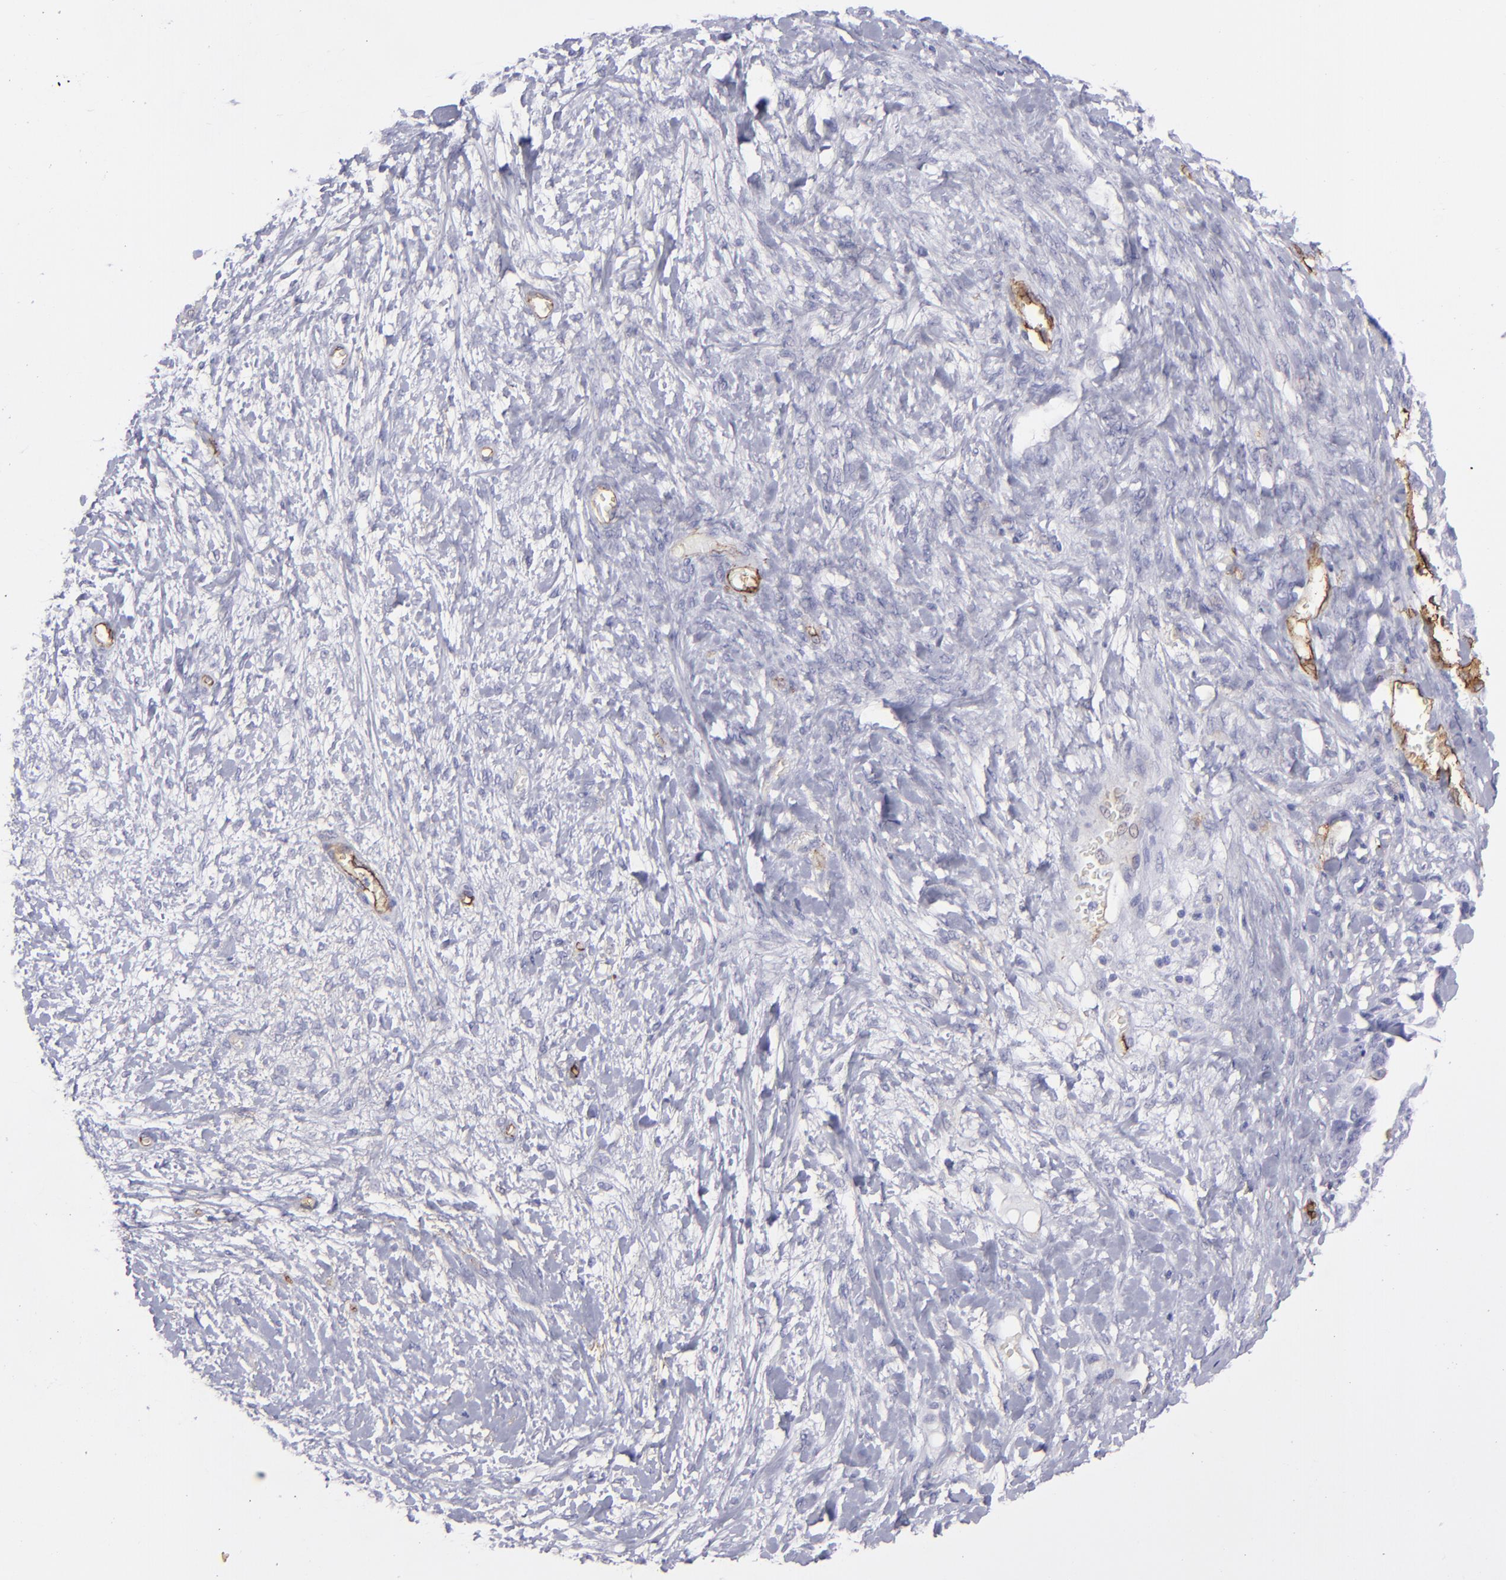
{"staining": {"intensity": "negative", "quantity": "none", "location": "none"}, "tissue": "ovarian cancer", "cell_type": "Tumor cells", "image_type": "cancer", "snomed": [{"axis": "morphology", "description": "Cystadenocarcinoma, serous, NOS"}, {"axis": "topography", "description": "Ovary"}], "caption": "Immunohistochemical staining of serous cystadenocarcinoma (ovarian) demonstrates no significant expression in tumor cells. (DAB immunohistochemistry (IHC) visualized using brightfield microscopy, high magnification).", "gene": "ACE", "patient": {"sex": "female", "age": 69}}